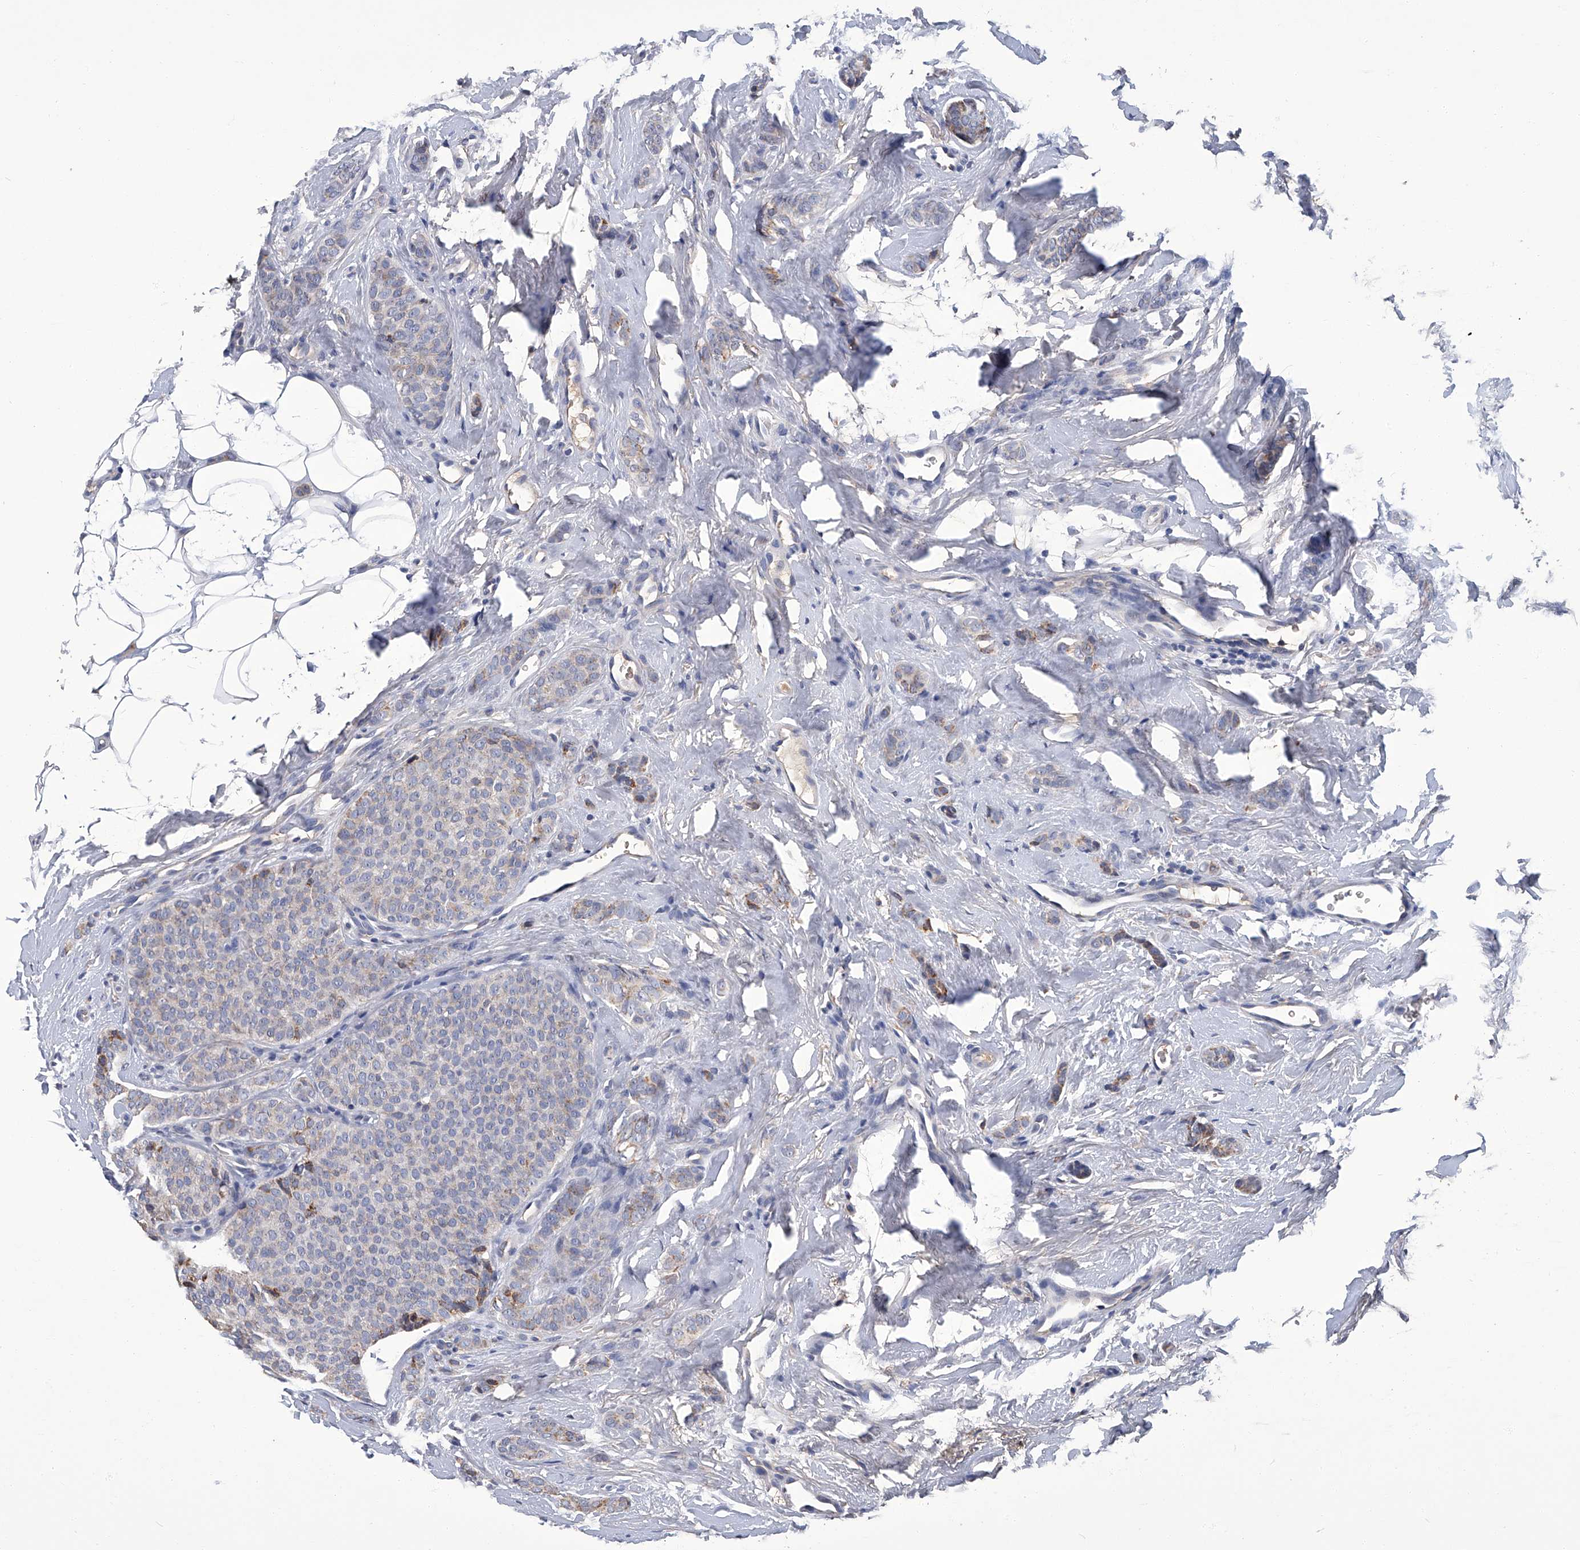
{"staining": {"intensity": "weak", "quantity": "25%-75%", "location": "cytoplasmic/membranous"}, "tissue": "breast cancer", "cell_type": "Tumor cells", "image_type": "cancer", "snomed": [{"axis": "morphology", "description": "Lobular carcinoma"}, {"axis": "topography", "description": "Skin"}, {"axis": "topography", "description": "Breast"}], "caption": "Breast lobular carcinoma was stained to show a protein in brown. There is low levels of weak cytoplasmic/membranous expression in approximately 25%-75% of tumor cells.", "gene": "OAT", "patient": {"sex": "female", "age": 46}}